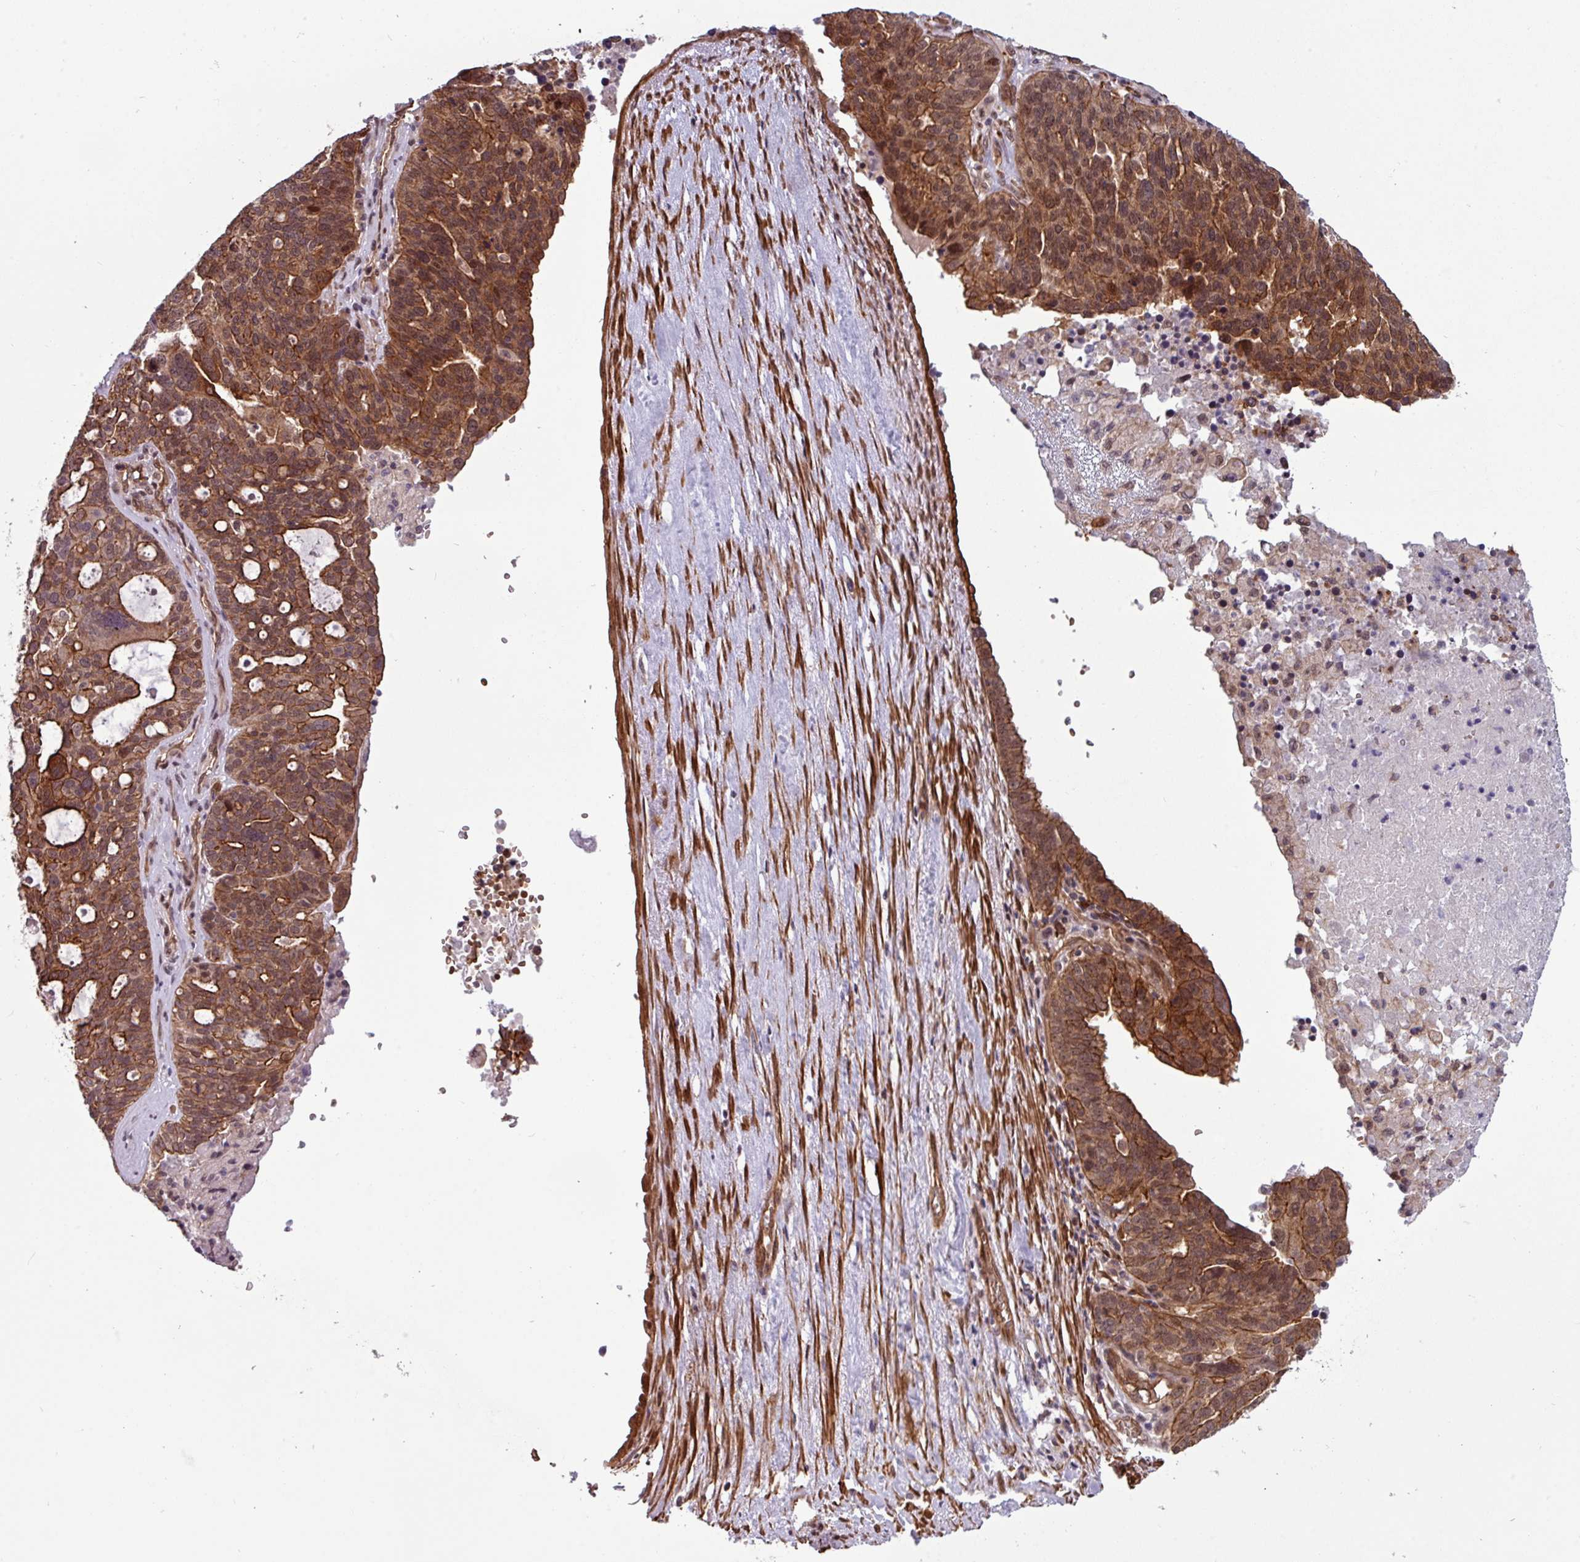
{"staining": {"intensity": "strong", "quantity": ">75%", "location": "cytoplasmic/membranous"}, "tissue": "ovarian cancer", "cell_type": "Tumor cells", "image_type": "cancer", "snomed": [{"axis": "morphology", "description": "Cystadenocarcinoma, serous, NOS"}, {"axis": "topography", "description": "Ovary"}], "caption": "Immunohistochemistry (IHC) histopathology image of neoplastic tissue: ovarian serous cystadenocarcinoma stained using immunohistochemistry shows high levels of strong protein expression localized specifically in the cytoplasmic/membranous of tumor cells, appearing as a cytoplasmic/membranous brown color.", "gene": "C7orf50", "patient": {"sex": "female", "age": 59}}